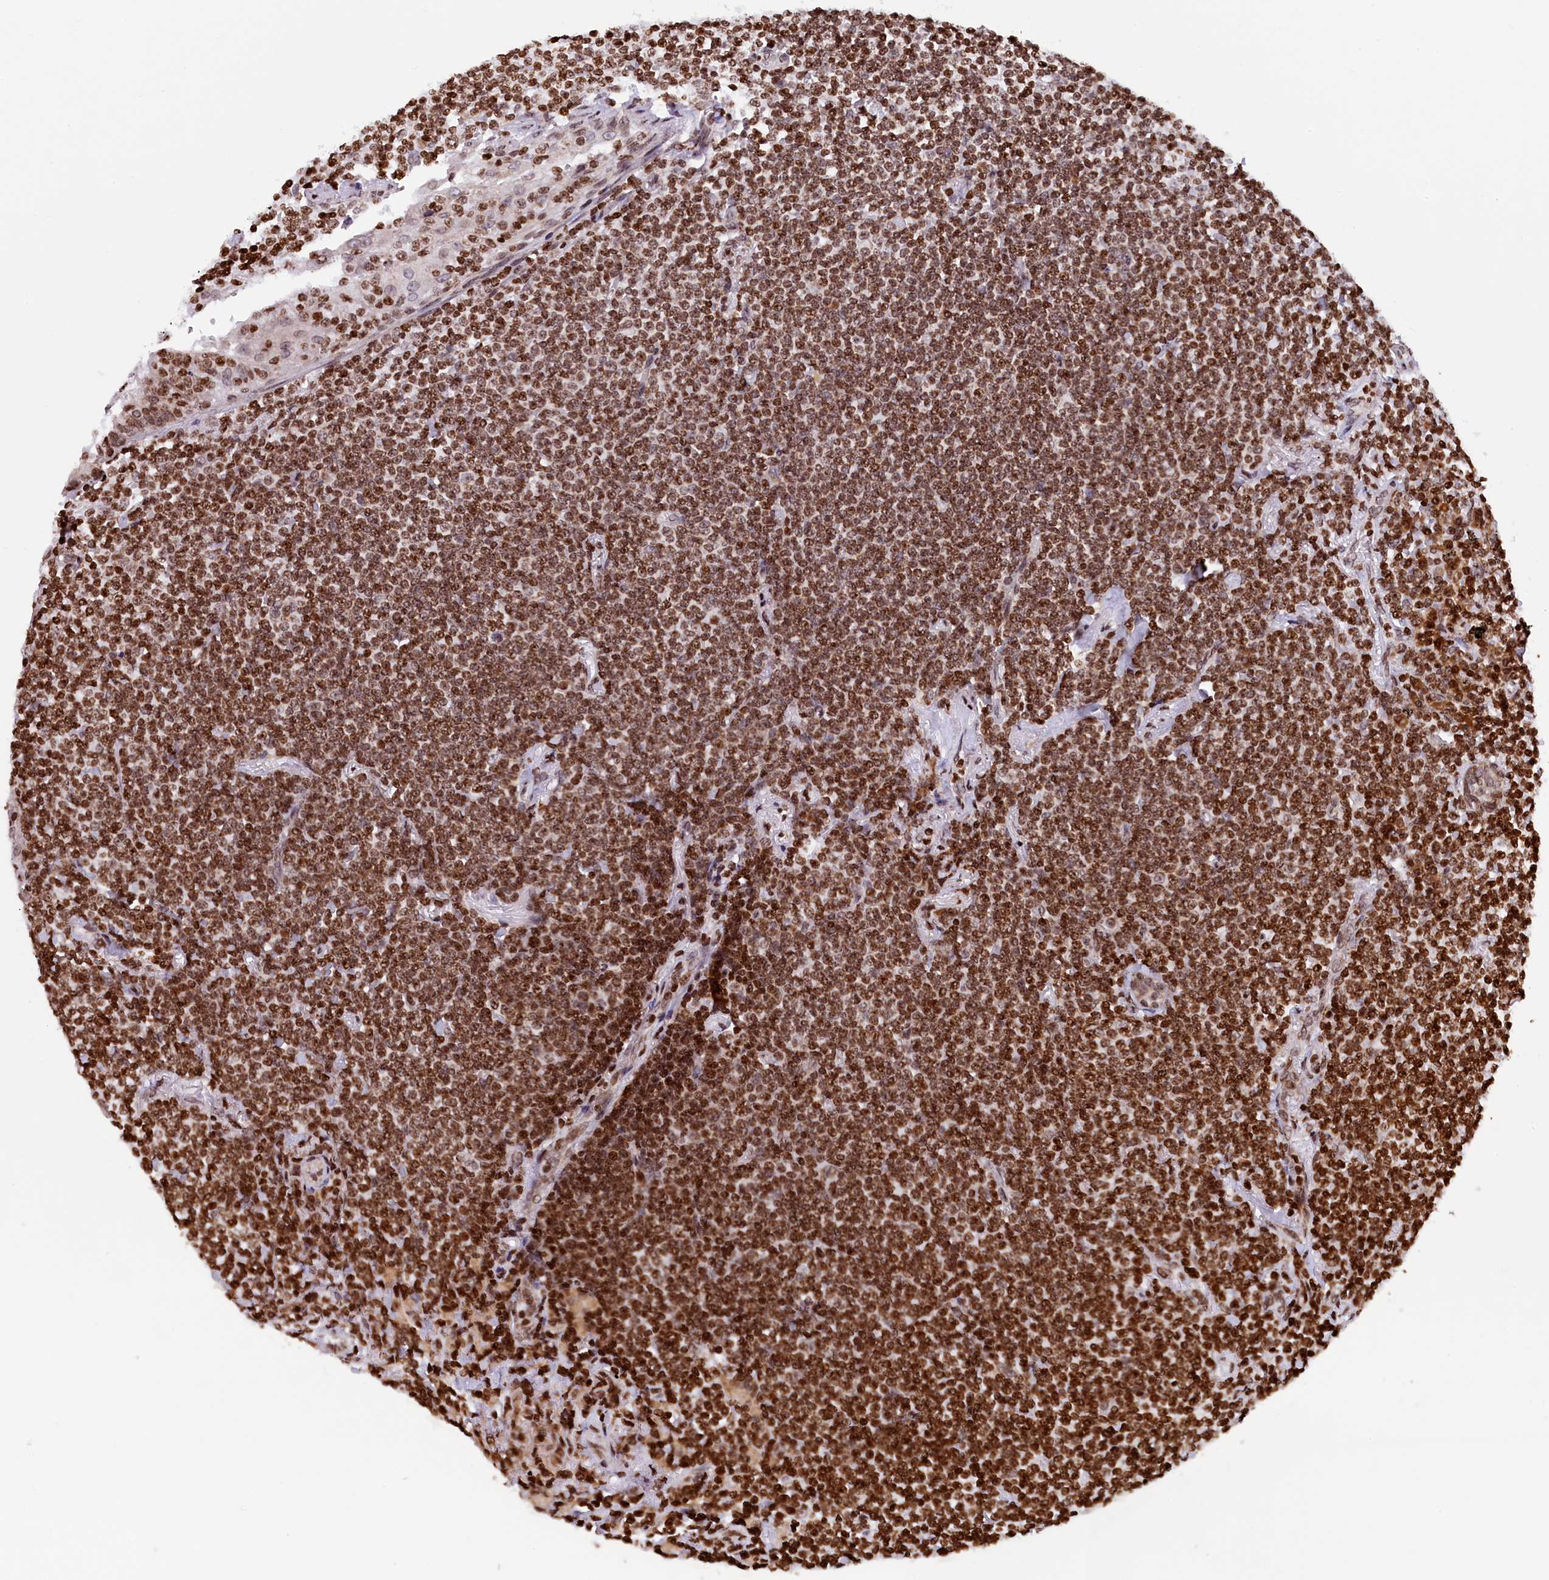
{"staining": {"intensity": "moderate", "quantity": ">75%", "location": "nuclear"}, "tissue": "lymphoma", "cell_type": "Tumor cells", "image_type": "cancer", "snomed": [{"axis": "morphology", "description": "Malignant lymphoma, non-Hodgkin's type, Low grade"}, {"axis": "topography", "description": "Lung"}], "caption": "Malignant lymphoma, non-Hodgkin's type (low-grade) was stained to show a protein in brown. There is medium levels of moderate nuclear staining in about >75% of tumor cells. (Brightfield microscopy of DAB IHC at high magnification).", "gene": "TIMM29", "patient": {"sex": "female", "age": 71}}